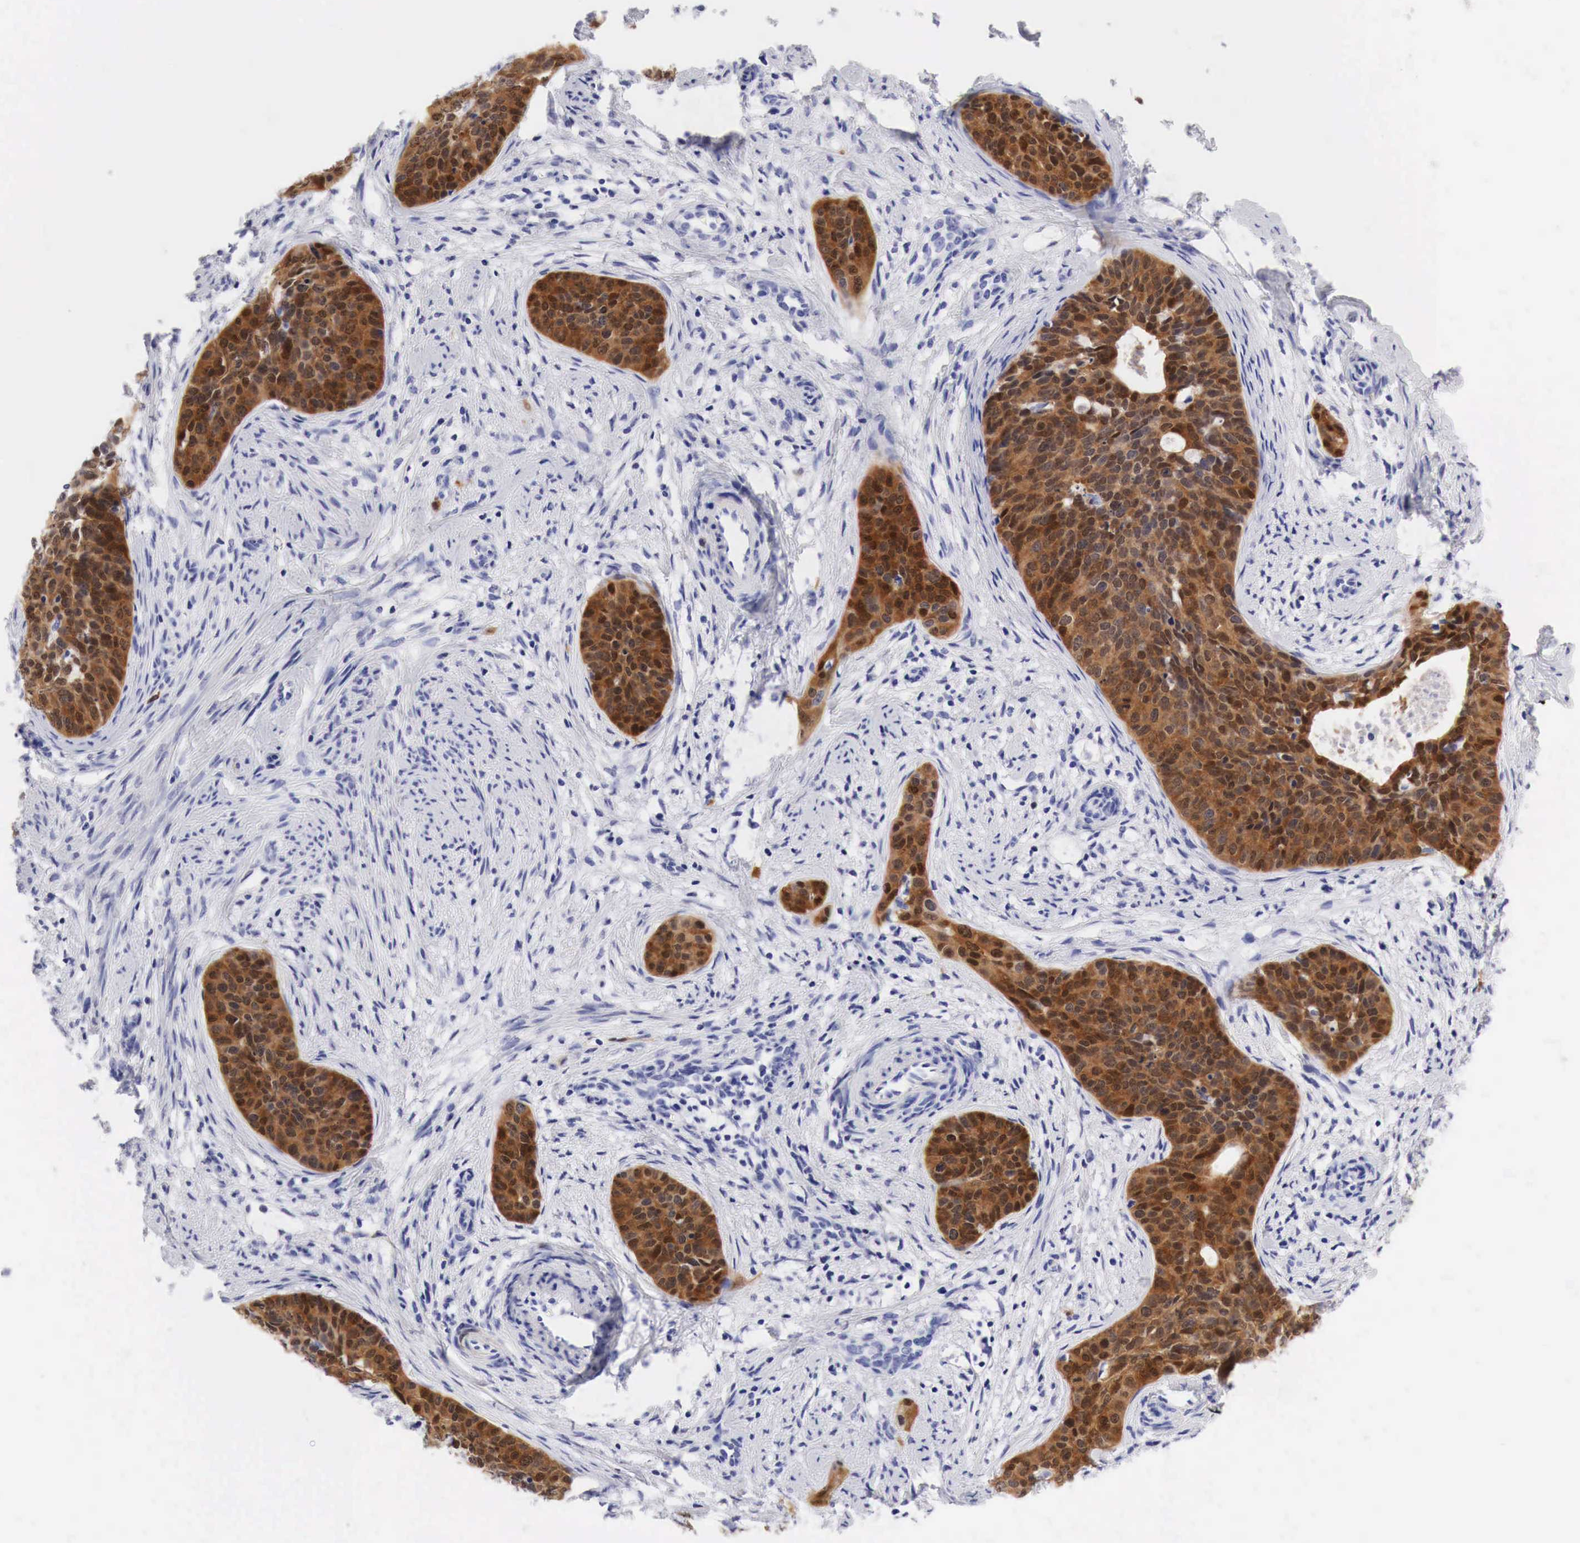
{"staining": {"intensity": "strong", "quantity": ">75%", "location": "cytoplasmic/membranous"}, "tissue": "cervical cancer", "cell_type": "Tumor cells", "image_type": "cancer", "snomed": [{"axis": "morphology", "description": "Squamous cell carcinoma, NOS"}, {"axis": "topography", "description": "Cervix"}], "caption": "Immunohistochemistry (IHC) of cervical cancer (squamous cell carcinoma) exhibits high levels of strong cytoplasmic/membranous positivity in approximately >75% of tumor cells.", "gene": "CDKN2A", "patient": {"sex": "female", "age": 34}}